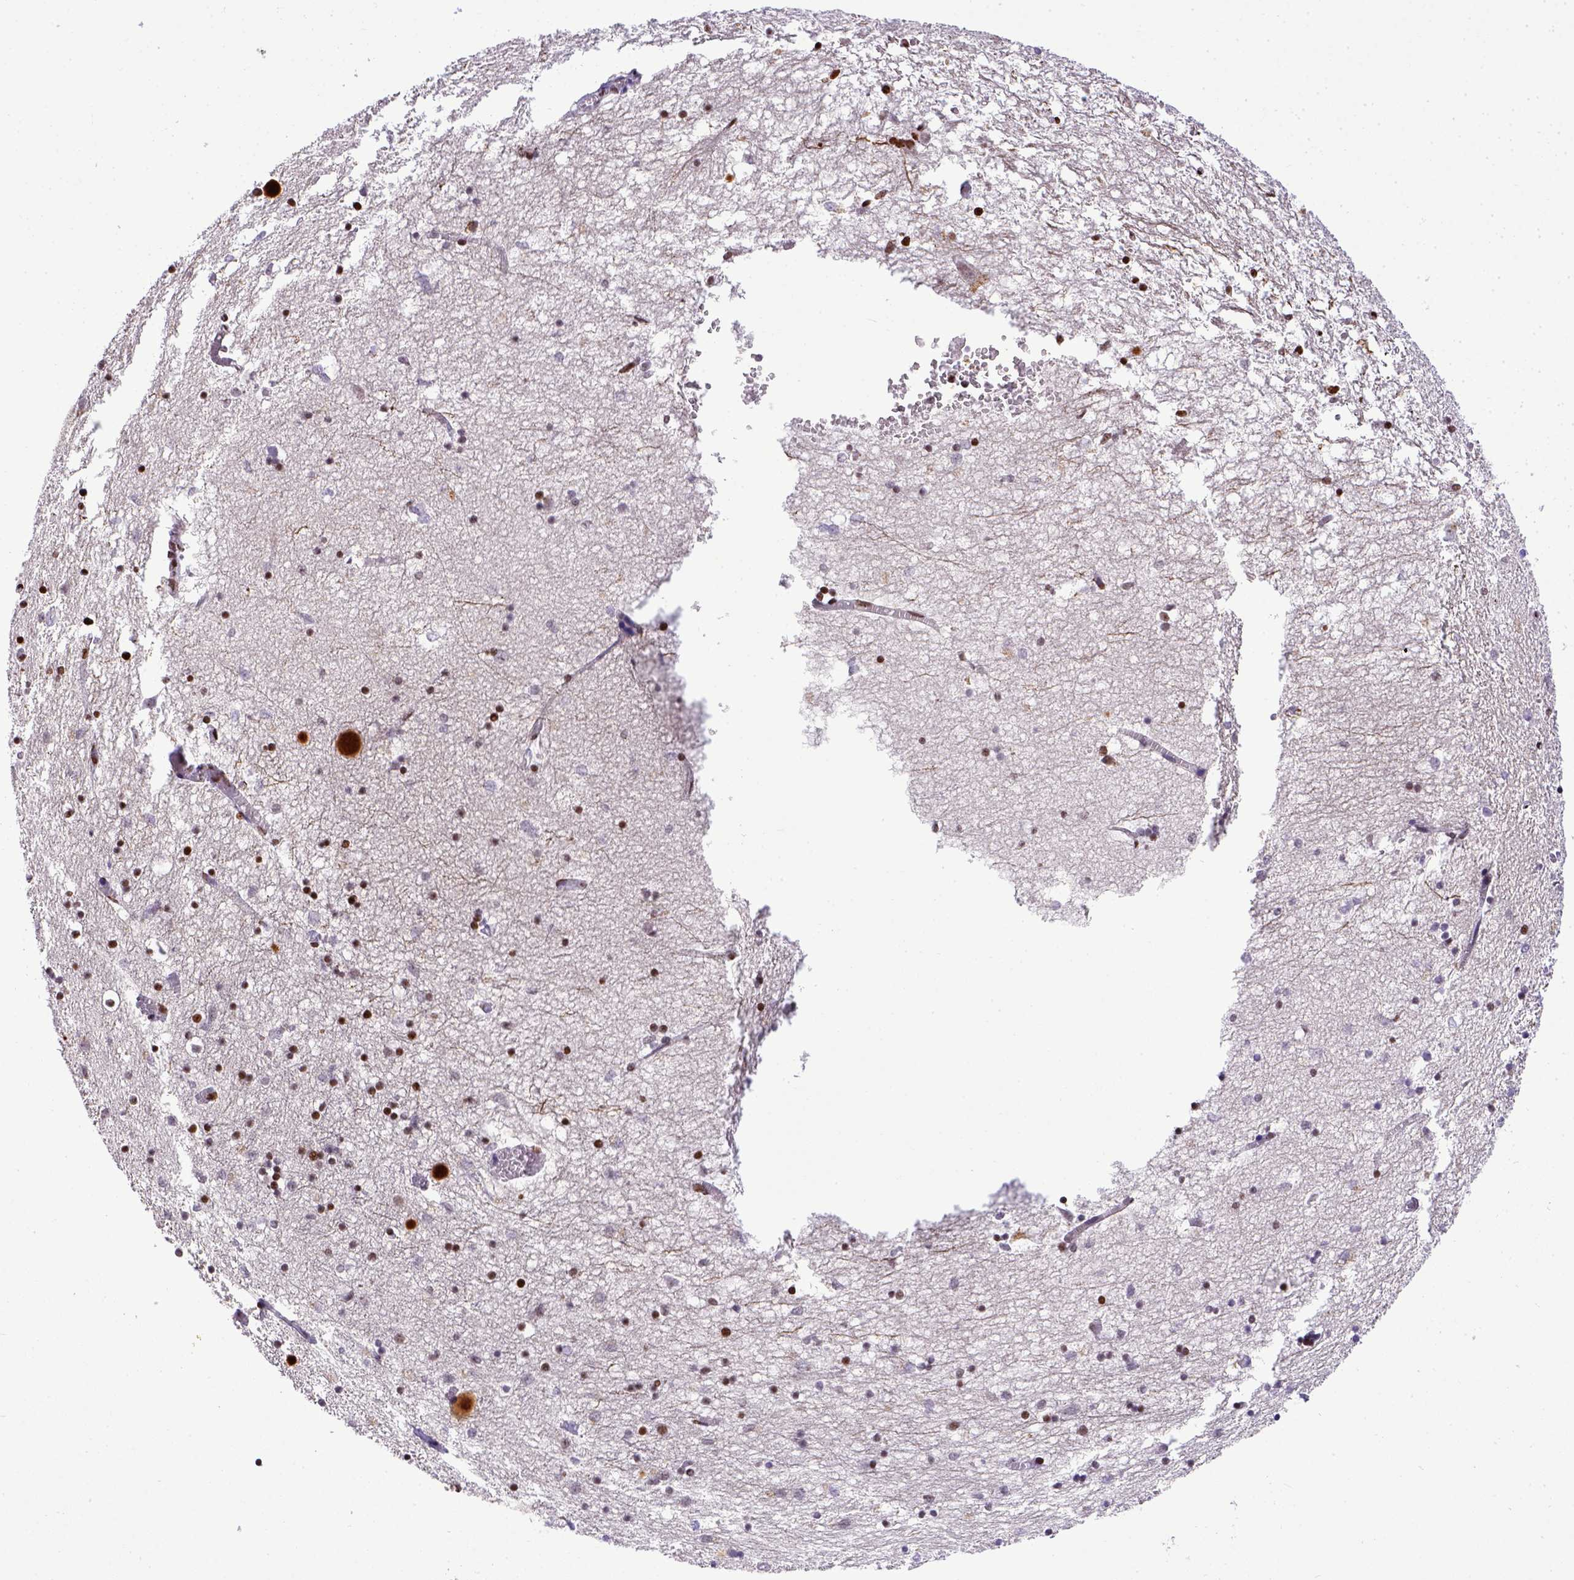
{"staining": {"intensity": "strong", "quantity": "<25%", "location": "nuclear"}, "tissue": "hippocampus", "cell_type": "Glial cells", "image_type": "normal", "snomed": [{"axis": "morphology", "description": "Normal tissue, NOS"}, {"axis": "topography", "description": "Lateral ventricle wall"}, {"axis": "topography", "description": "Hippocampus"}], "caption": "Hippocampus was stained to show a protein in brown. There is medium levels of strong nuclear expression in about <25% of glial cells. The protein is stained brown, and the nuclei are stained in blue (DAB (3,3'-diaminobenzidine) IHC with brightfield microscopy, high magnification).", "gene": "BTN1A1", "patient": {"sex": "female", "age": 63}}